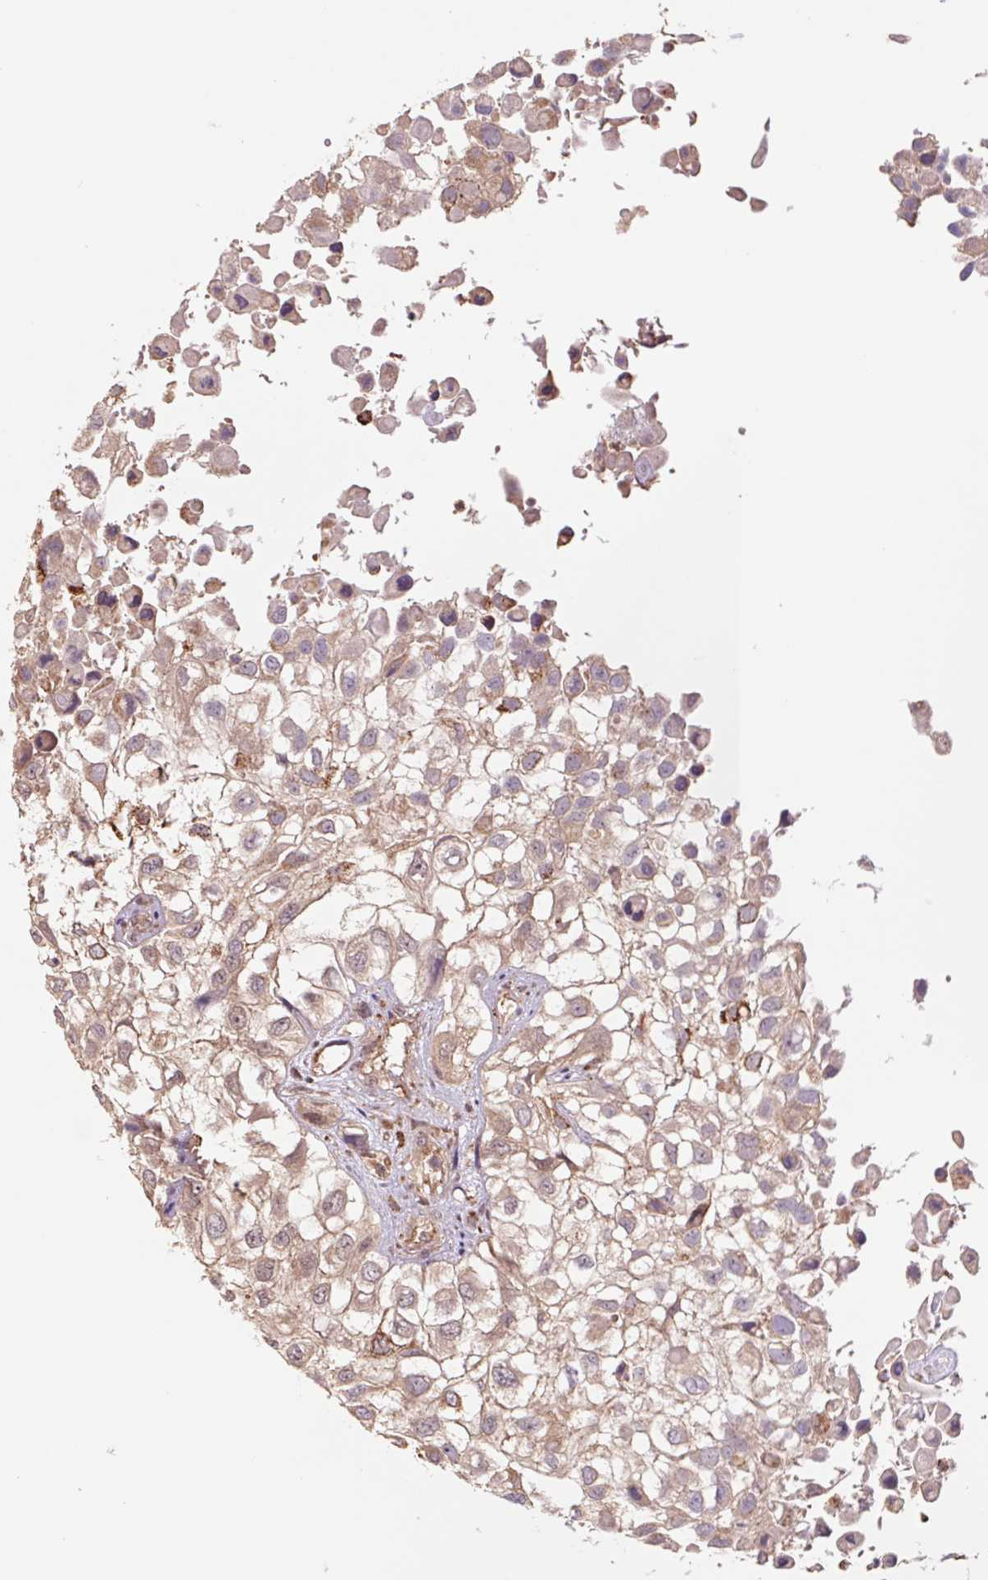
{"staining": {"intensity": "weak", "quantity": ">75%", "location": "cytoplasmic/membranous"}, "tissue": "urothelial cancer", "cell_type": "Tumor cells", "image_type": "cancer", "snomed": [{"axis": "morphology", "description": "Urothelial carcinoma, High grade"}, {"axis": "topography", "description": "Urinary bladder"}], "caption": "Tumor cells reveal weak cytoplasmic/membranous staining in about >75% of cells in urothelial carcinoma (high-grade).", "gene": "URM1", "patient": {"sex": "male", "age": 56}}